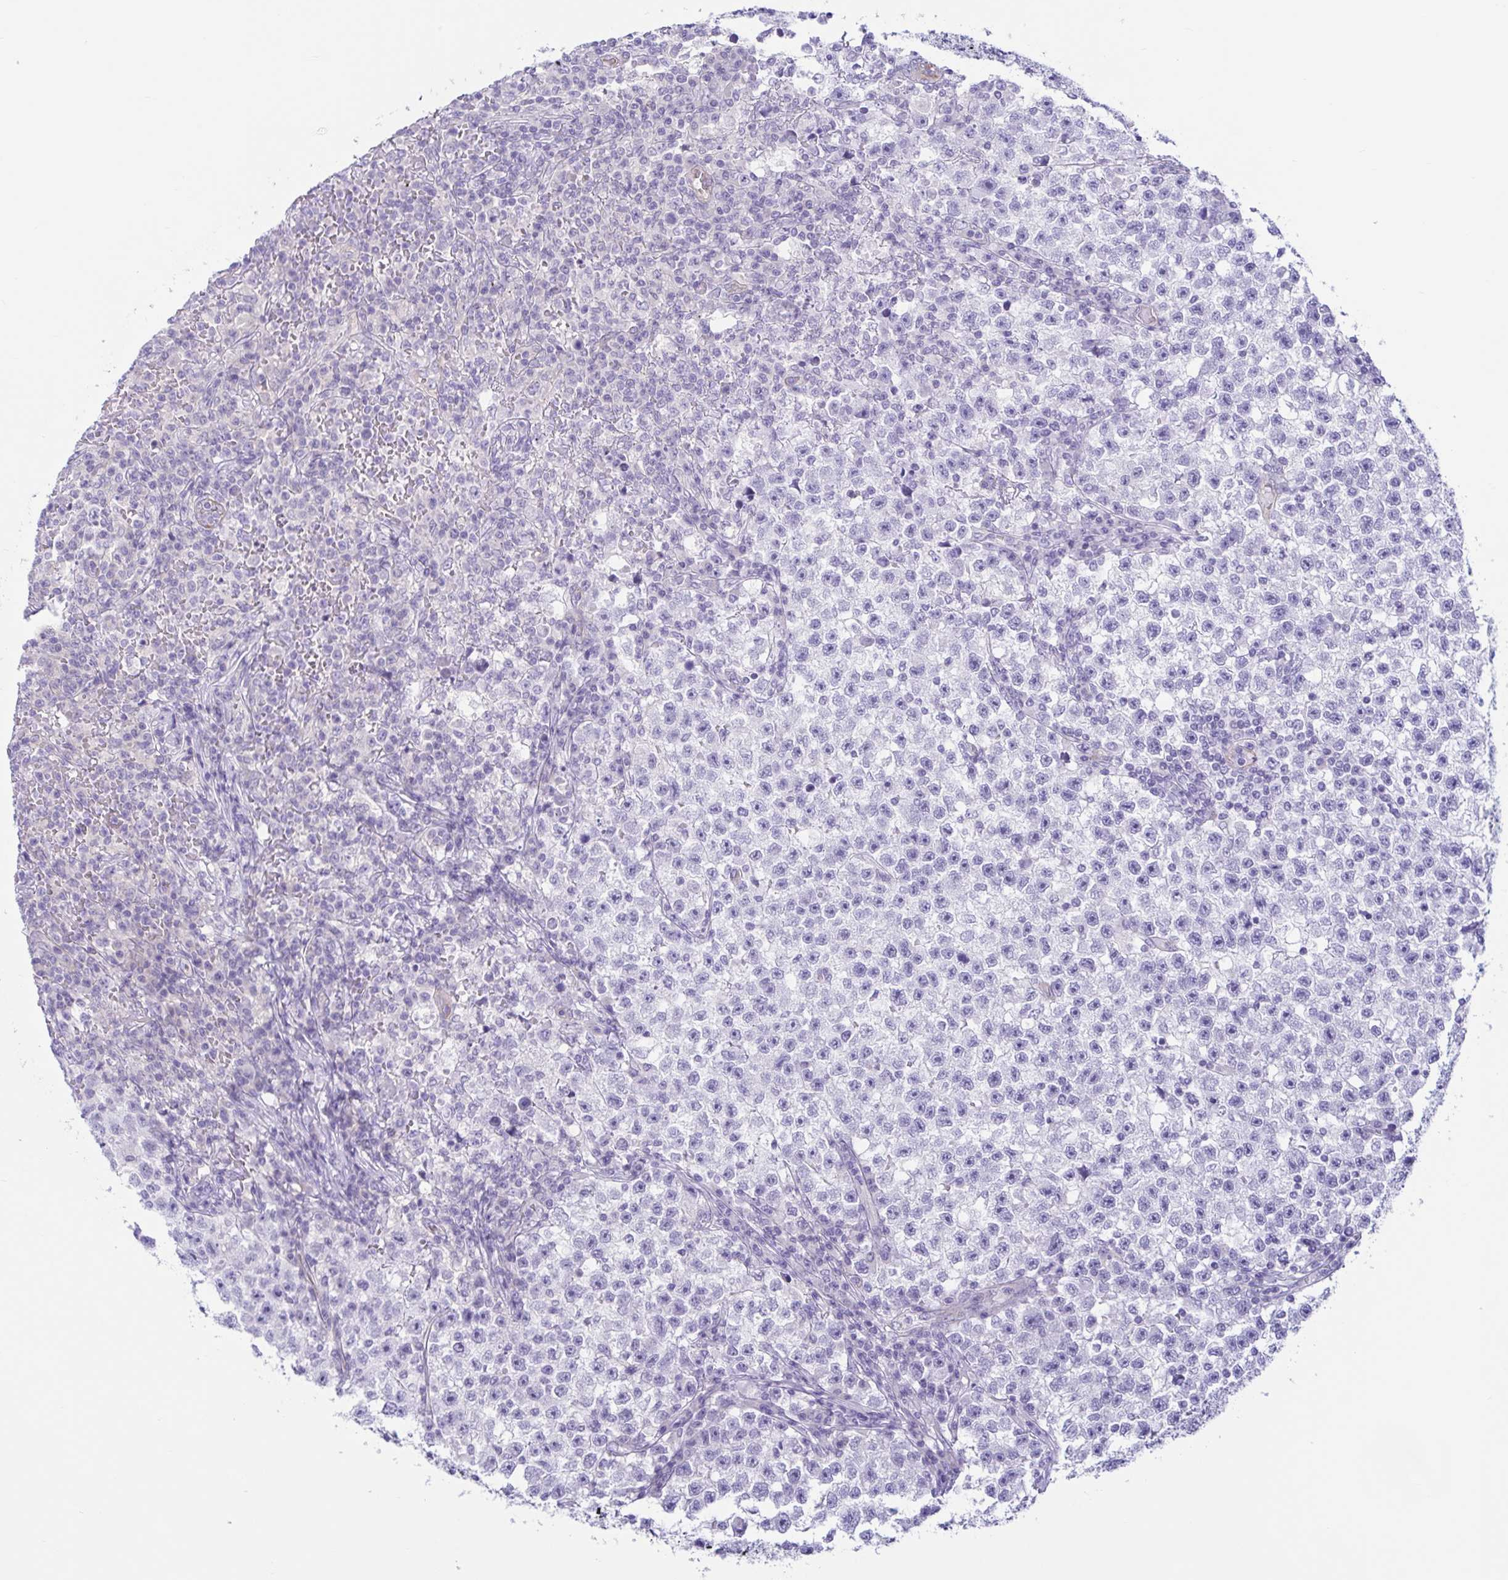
{"staining": {"intensity": "negative", "quantity": "none", "location": "none"}, "tissue": "testis cancer", "cell_type": "Tumor cells", "image_type": "cancer", "snomed": [{"axis": "morphology", "description": "Seminoma, NOS"}, {"axis": "topography", "description": "Testis"}], "caption": "Immunohistochemistry (IHC) micrograph of neoplastic tissue: human testis cancer stained with DAB shows no significant protein positivity in tumor cells.", "gene": "TNNI2", "patient": {"sex": "male", "age": 22}}